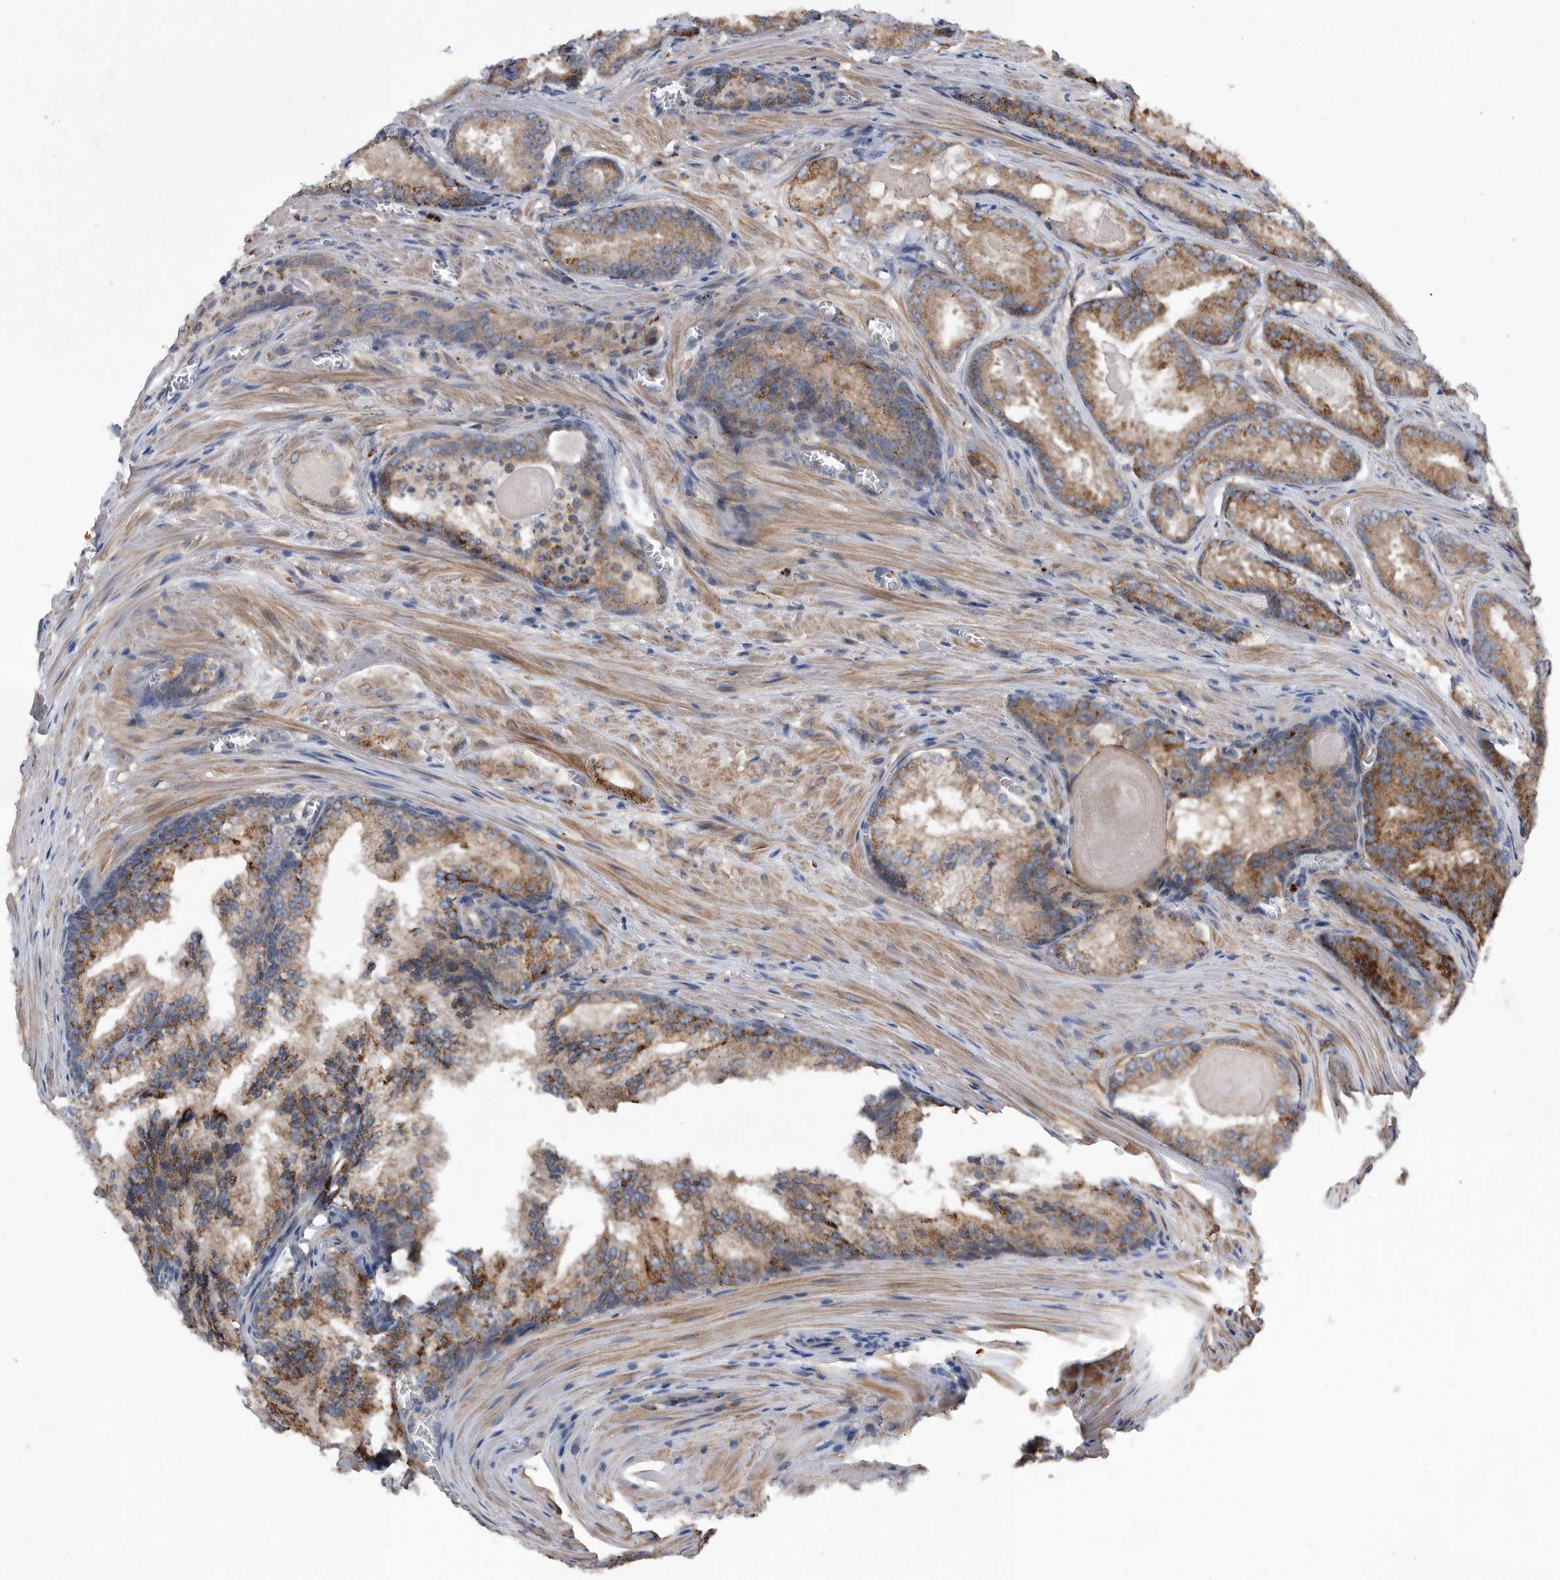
{"staining": {"intensity": "moderate", "quantity": ">75%", "location": "cytoplasmic/membranous"}, "tissue": "prostate cancer", "cell_type": "Tumor cells", "image_type": "cancer", "snomed": [{"axis": "morphology", "description": "Adenocarcinoma, Low grade"}, {"axis": "topography", "description": "Prostate"}], "caption": "Prostate cancer (low-grade adenocarcinoma) stained with a protein marker shows moderate staining in tumor cells.", "gene": "BAIAP3", "patient": {"sex": "male", "age": 54}}